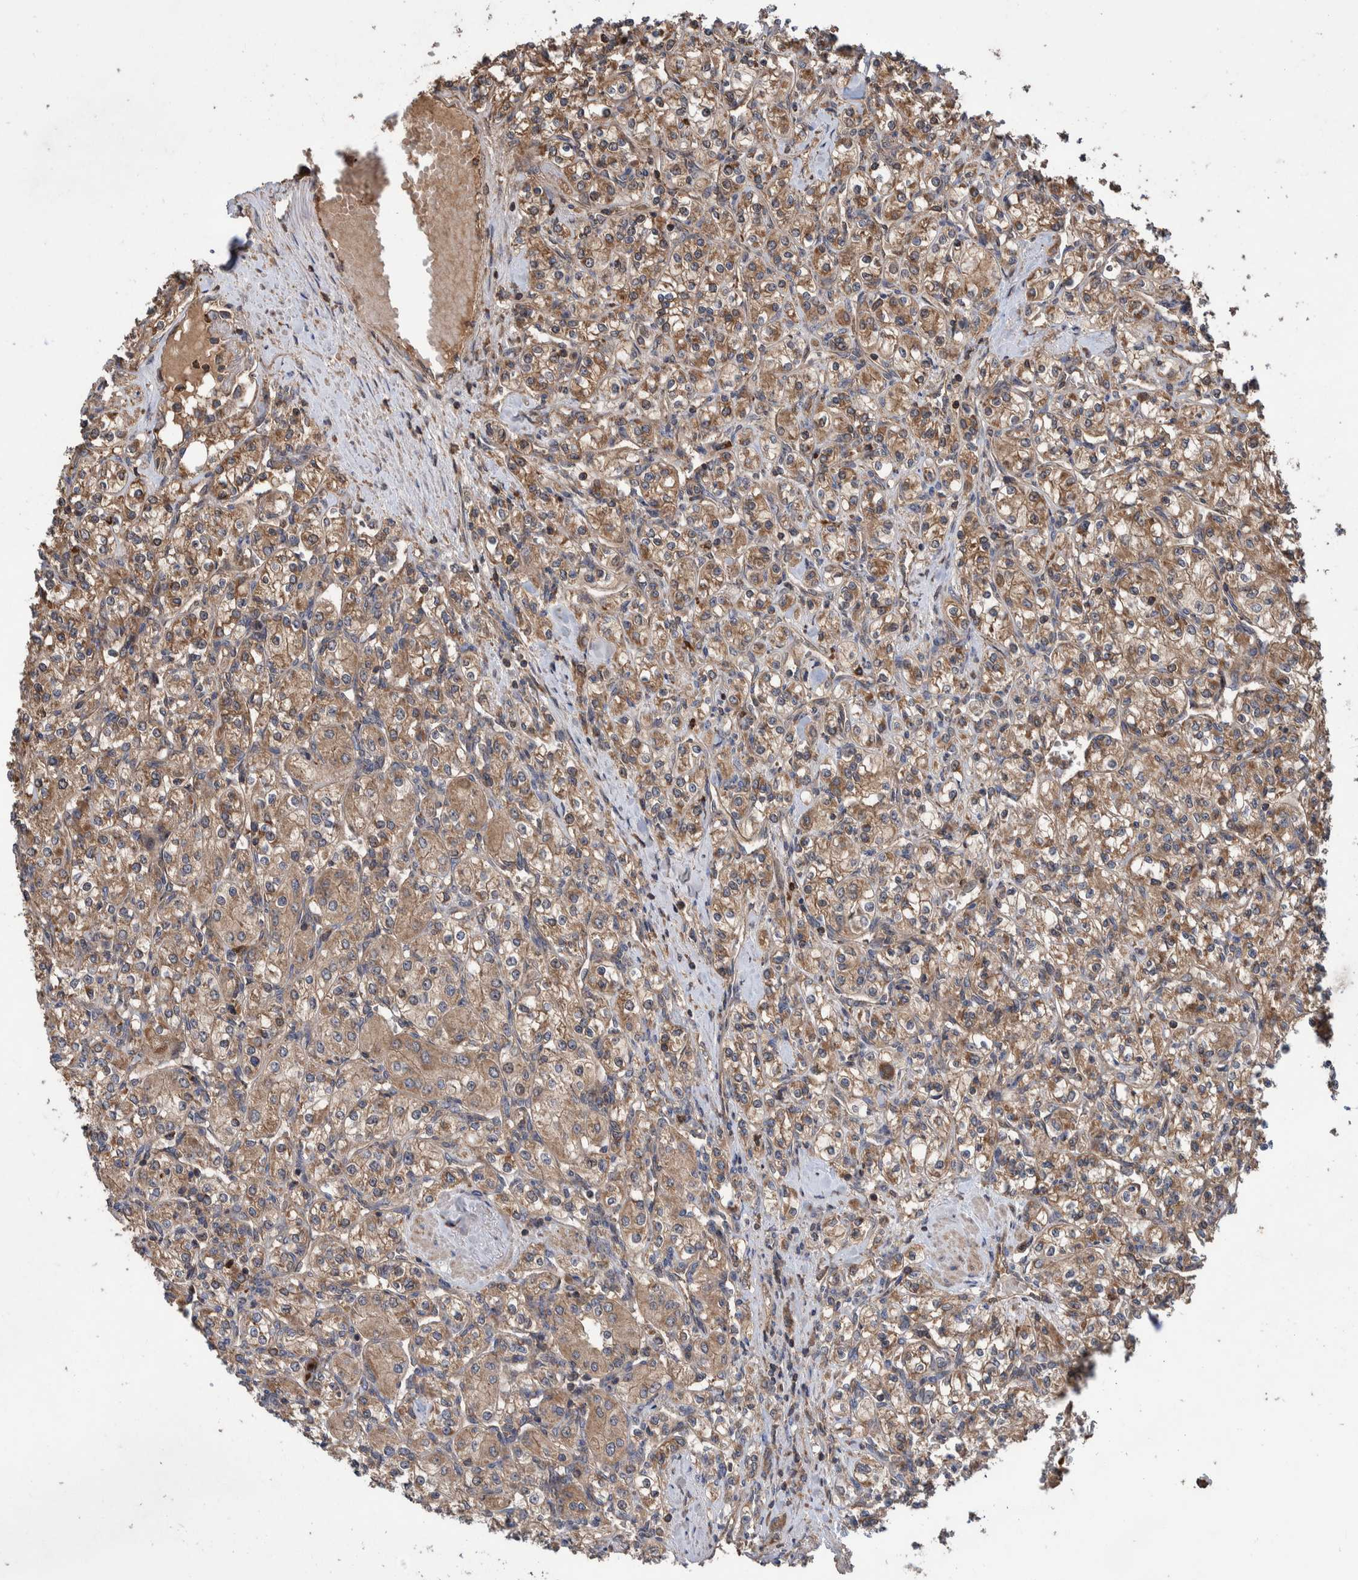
{"staining": {"intensity": "moderate", "quantity": ">75%", "location": "cytoplasmic/membranous"}, "tissue": "renal cancer", "cell_type": "Tumor cells", "image_type": "cancer", "snomed": [{"axis": "morphology", "description": "Adenocarcinoma, NOS"}, {"axis": "topography", "description": "Kidney"}], "caption": "Renal adenocarcinoma tissue exhibits moderate cytoplasmic/membranous positivity in approximately >75% of tumor cells", "gene": "VBP1", "patient": {"sex": "male", "age": 77}}